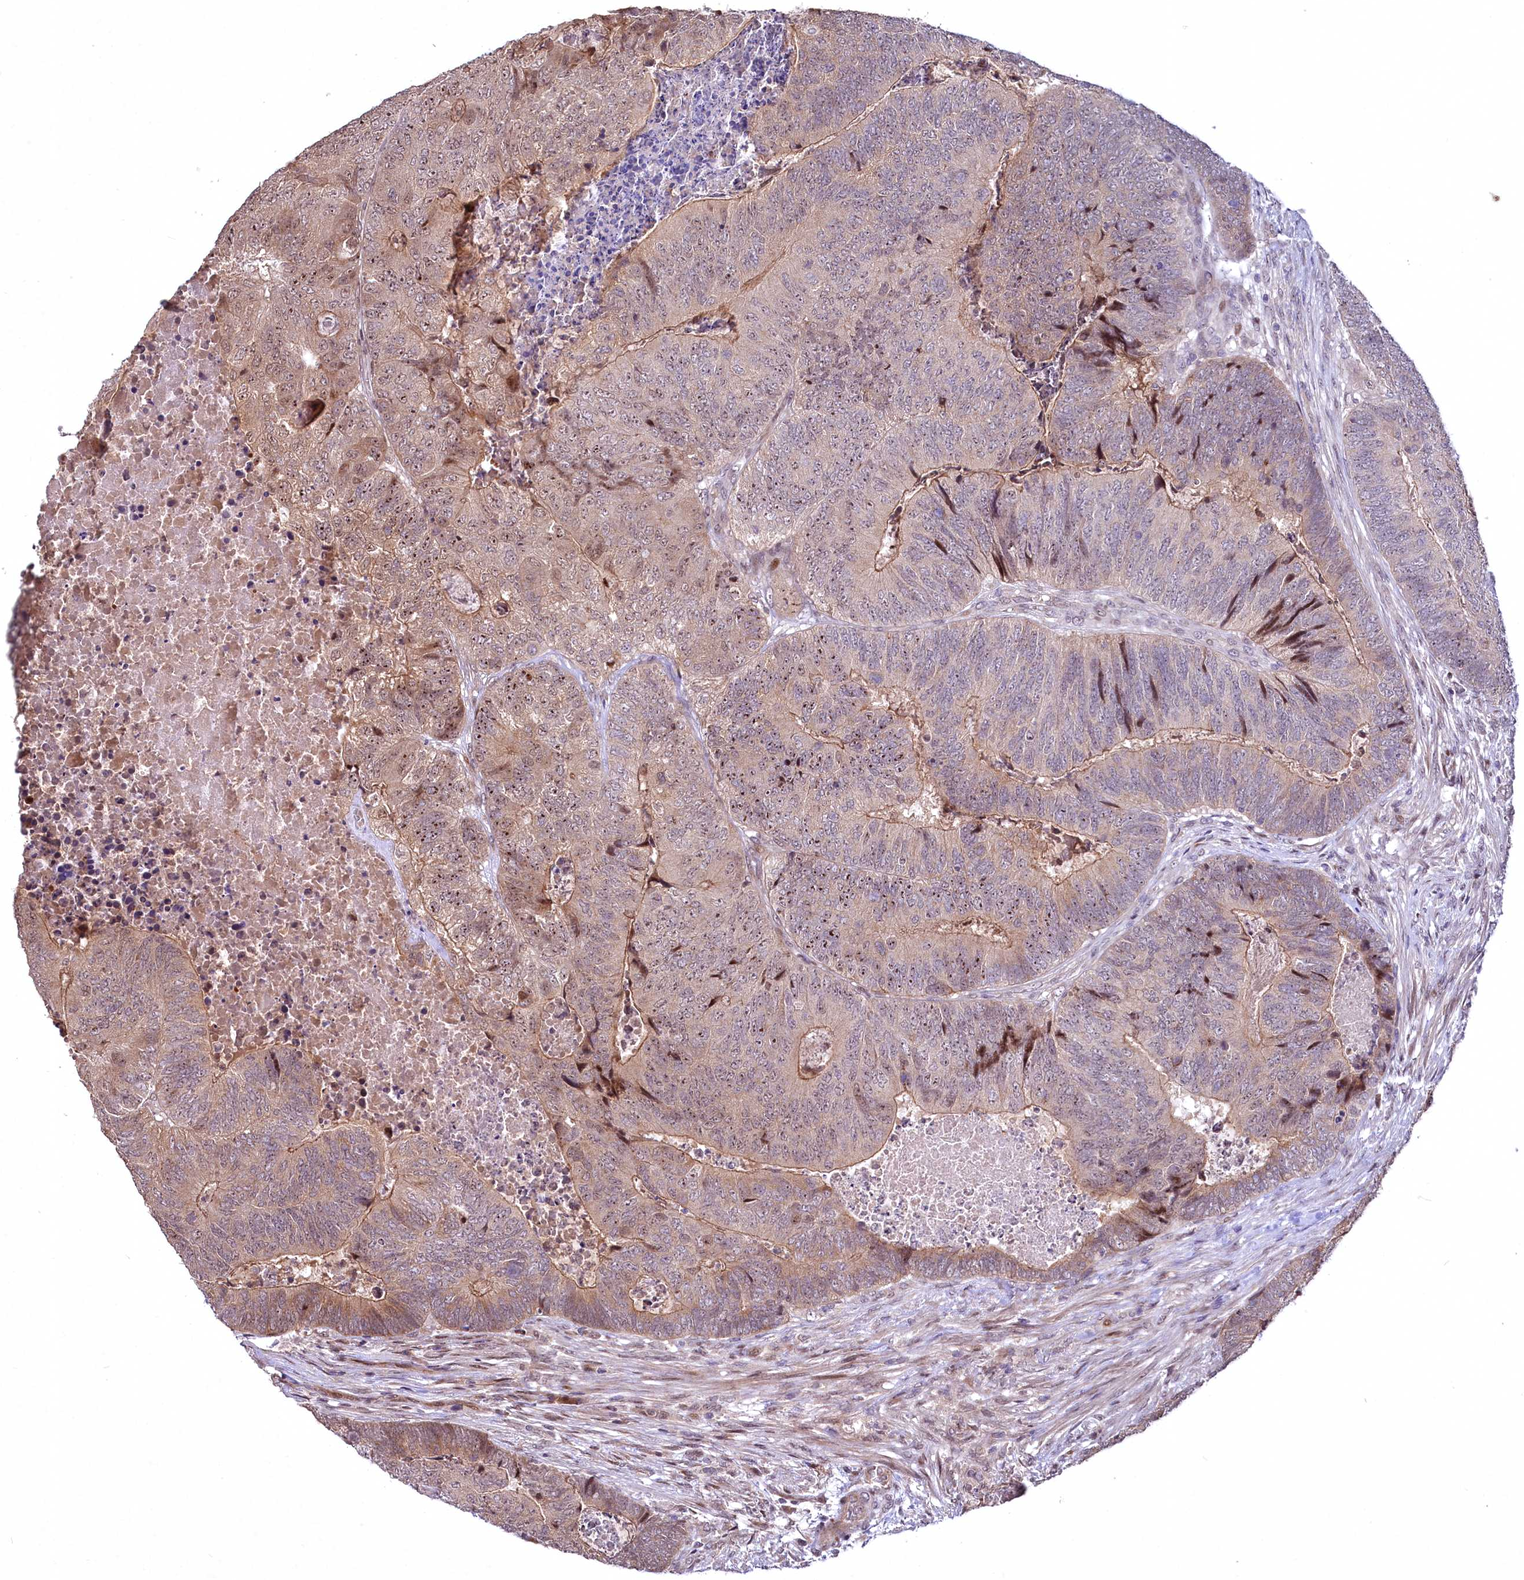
{"staining": {"intensity": "moderate", "quantity": "25%-75%", "location": "cytoplasmic/membranous,nuclear"}, "tissue": "colorectal cancer", "cell_type": "Tumor cells", "image_type": "cancer", "snomed": [{"axis": "morphology", "description": "Adenocarcinoma, NOS"}, {"axis": "topography", "description": "Colon"}], "caption": "Immunohistochemistry histopathology image of neoplastic tissue: human colorectal cancer (adenocarcinoma) stained using immunohistochemistry shows medium levels of moderate protein expression localized specifically in the cytoplasmic/membranous and nuclear of tumor cells, appearing as a cytoplasmic/membranous and nuclear brown color.", "gene": "N4BP2L1", "patient": {"sex": "female", "age": 67}}